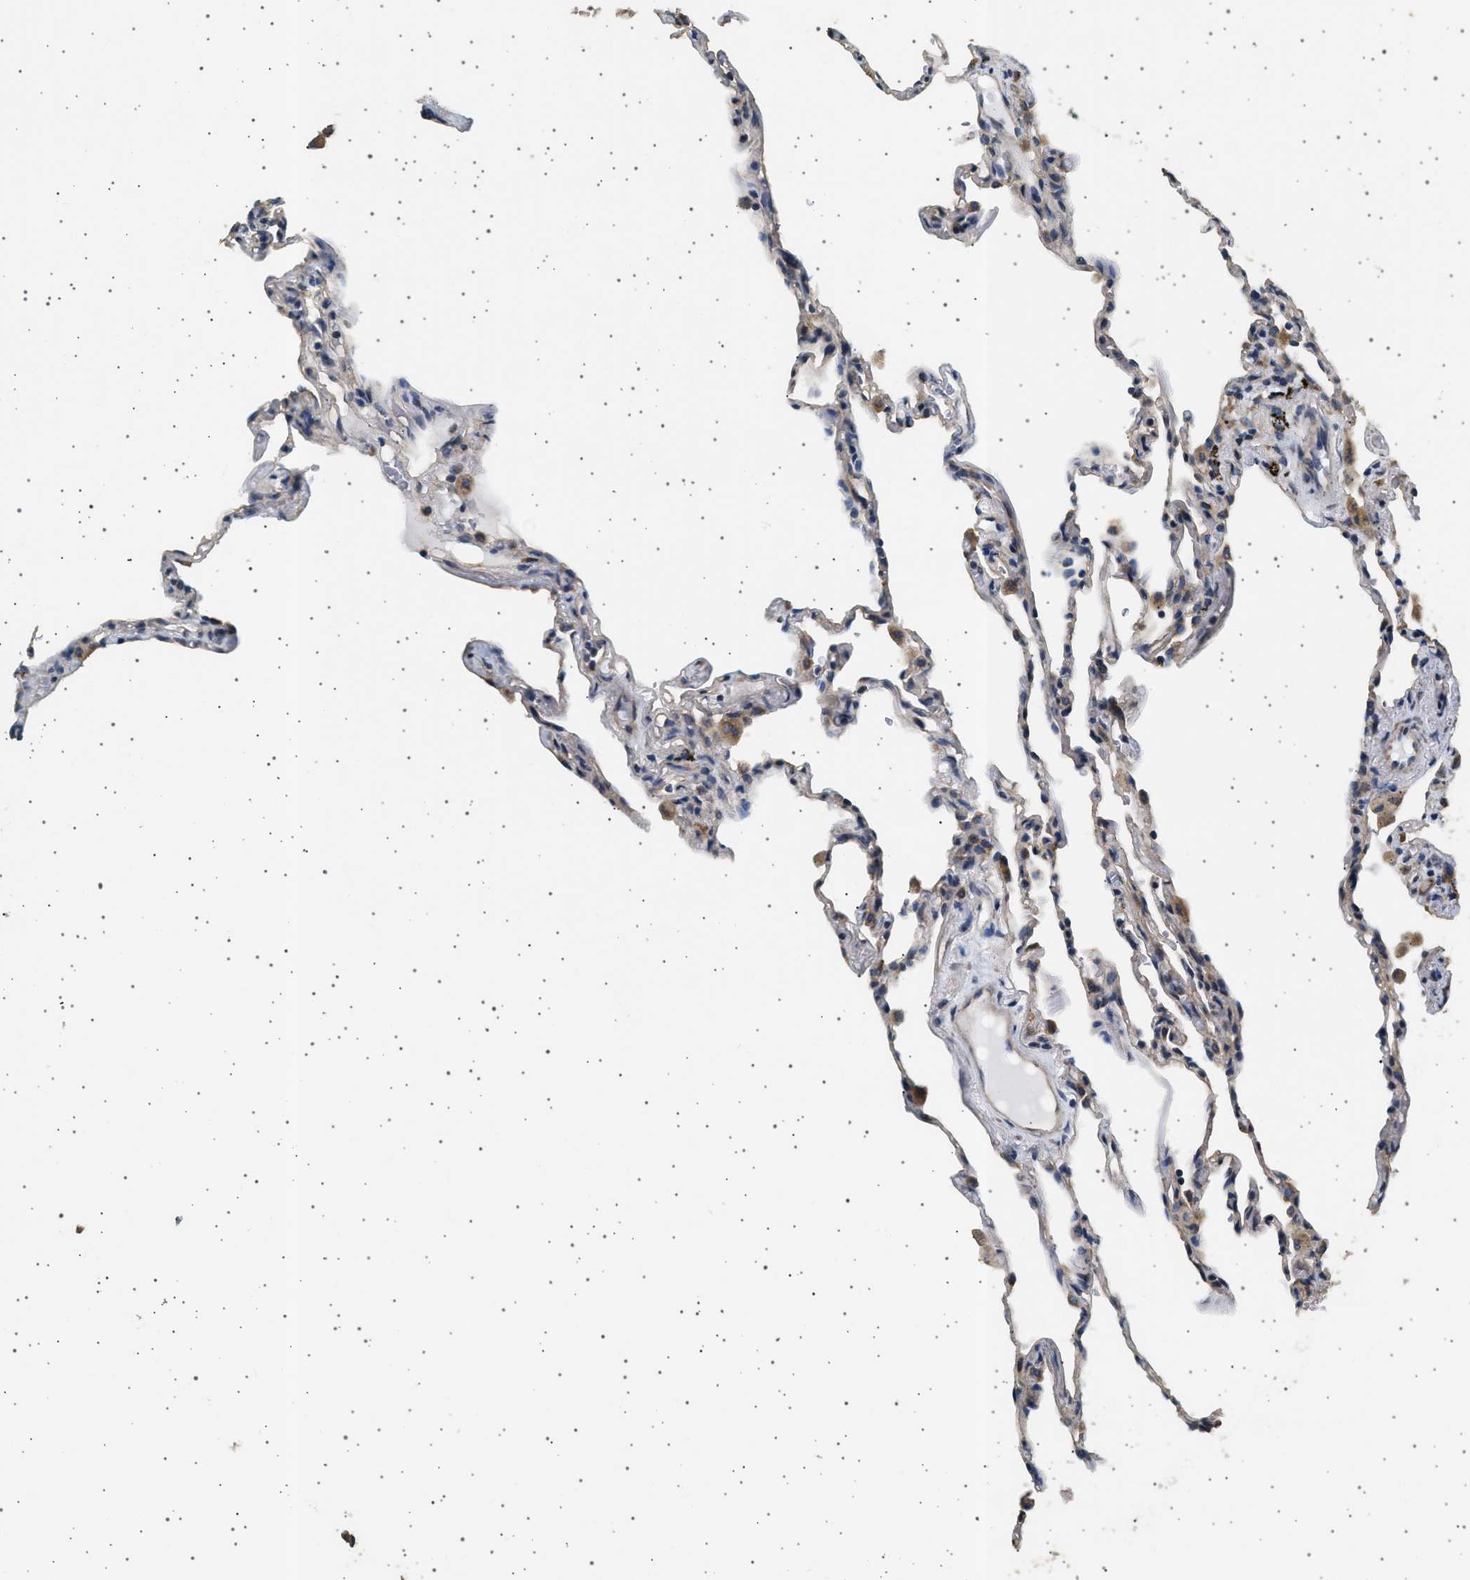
{"staining": {"intensity": "negative", "quantity": "none", "location": "none"}, "tissue": "lung", "cell_type": "Alveolar cells", "image_type": "normal", "snomed": [{"axis": "morphology", "description": "Normal tissue, NOS"}, {"axis": "topography", "description": "Lung"}], "caption": "Lung stained for a protein using immunohistochemistry demonstrates no positivity alveolar cells.", "gene": "KCNA4", "patient": {"sex": "male", "age": 59}}